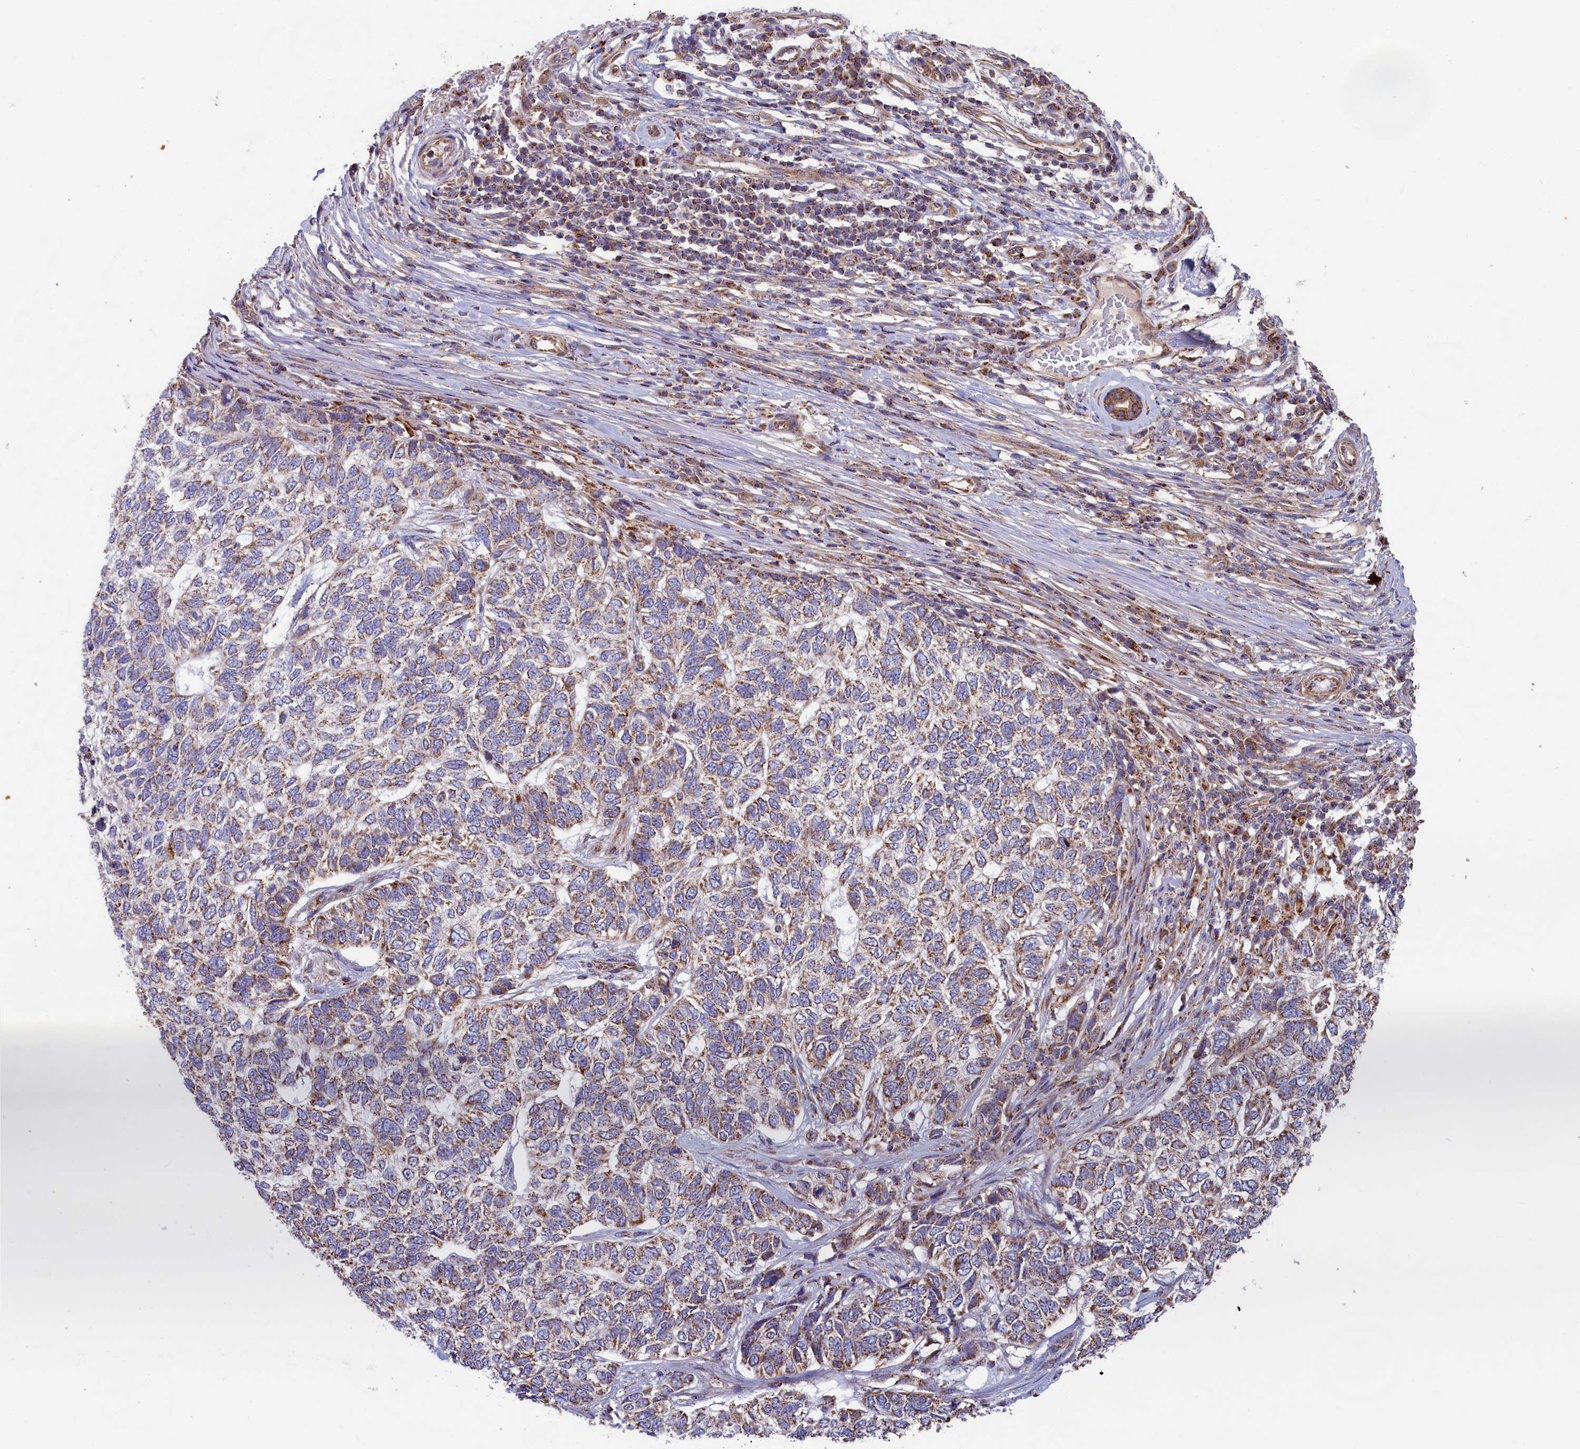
{"staining": {"intensity": "weak", "quantity": ">75%", "location": "cytoplasmic/membranous"}, "tissue": "skin cancer", "cell_type": "Tumor cells", "image_type": "cancer", "snomed": [{"axis": "morphology", "description": "Basal cell carcinoma"}, {"axis": "topography", "description": "Skin"}], "caption": "Brown immunohistochemical staining in basal cell carcinoma (skin) displays weak cytoplasmic/membranous staining in approximately >75% of tumor cells.", "gene": "MACROD1", "patient": {"sex": "female", "age": 65}}